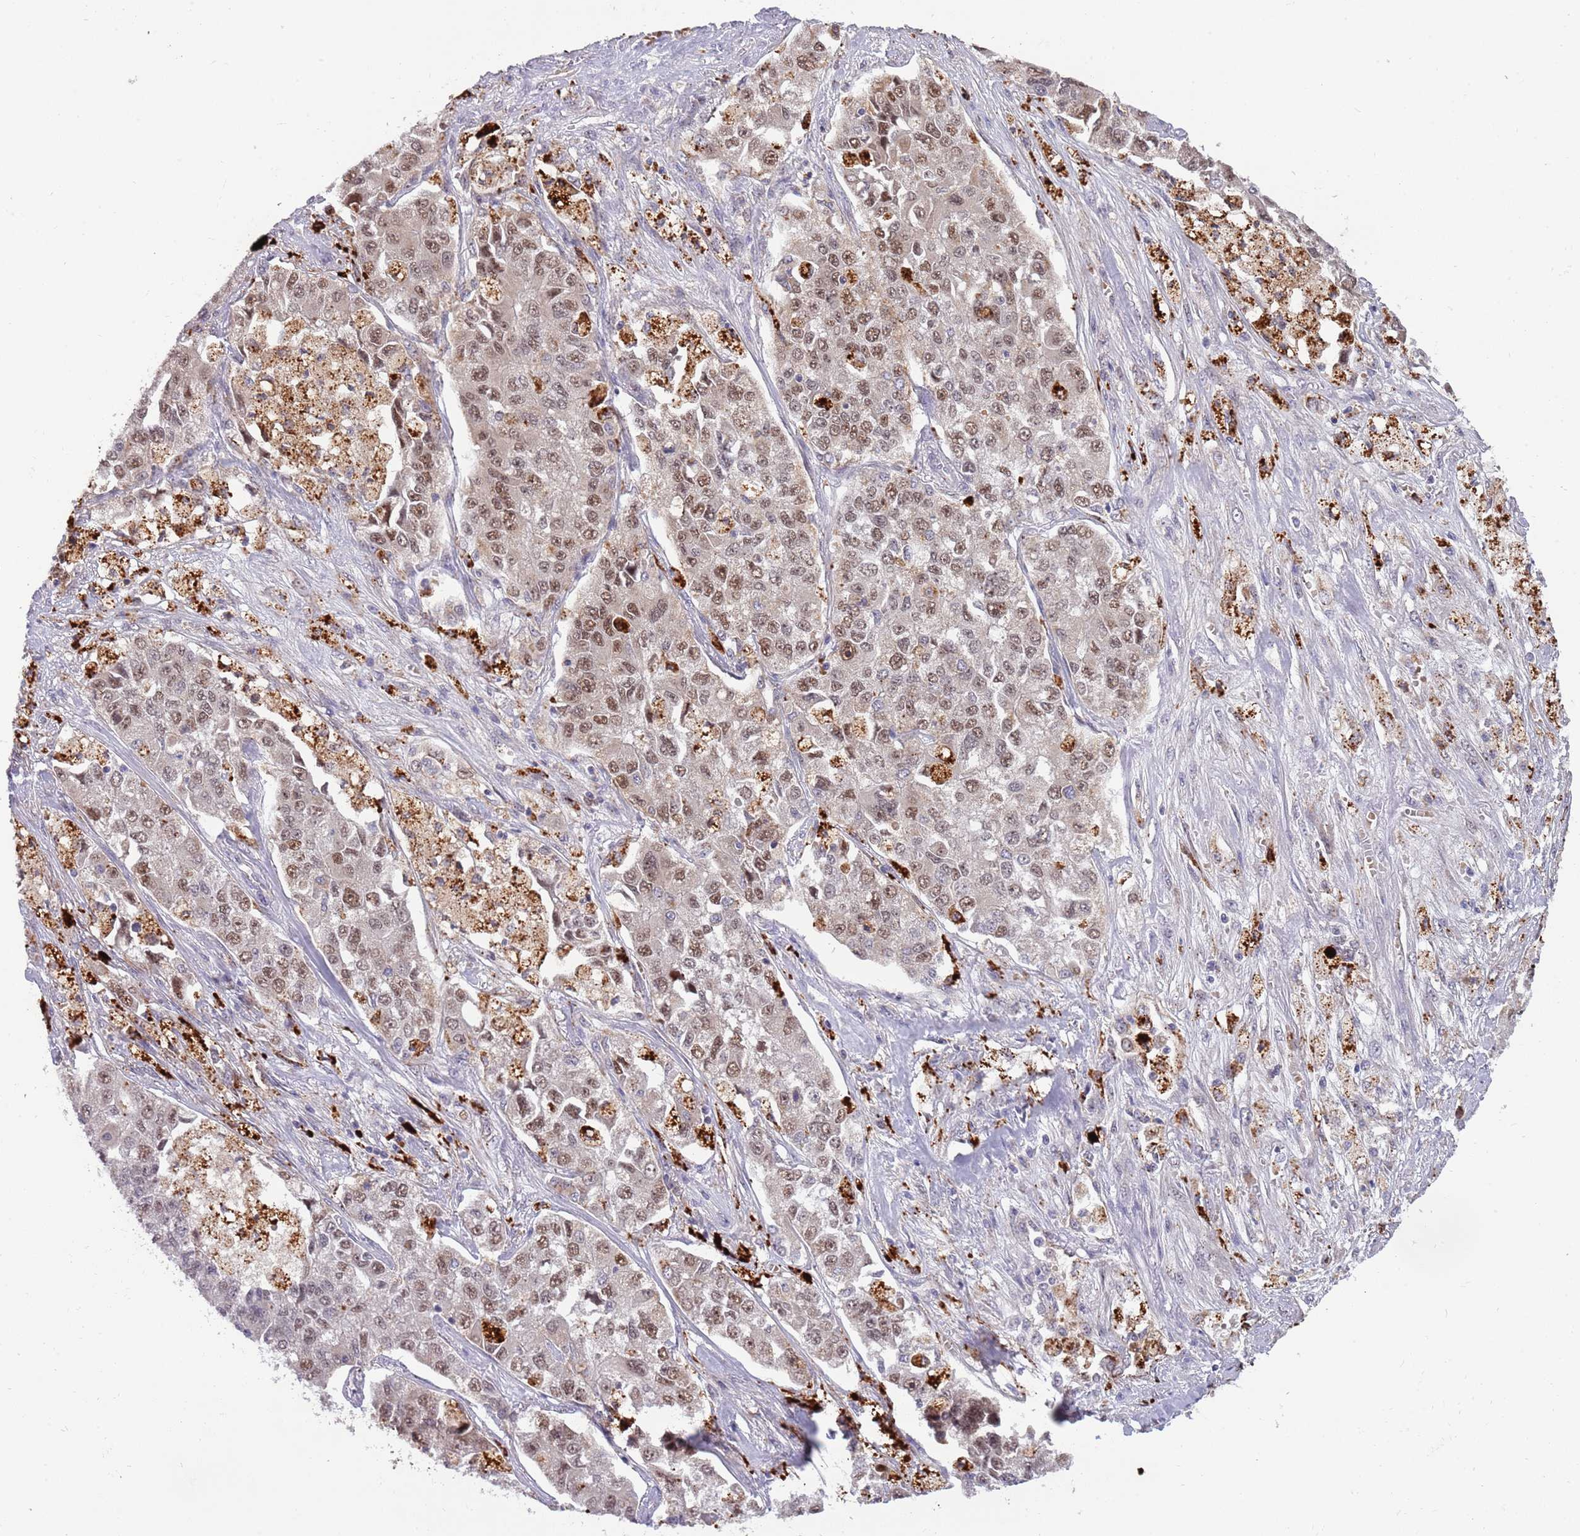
{"staining": {"intensity": "moderate", "quantity": ">75%", "location": "nuclear"}, "tissue": "lung cancer", "cell_type": "Tumor cells", "image_type": "cancer", "snomed": [{"axis": "morphology", "description": "Adenocarcinoma, NOS"}, {"axis": "topography", "description": "Lung"}], "caption": "Protein expression analysis of lung adenocarcinoma displays moderate nuclear staining in about >75% of tumor cells. (IHC, brightfield microscopy, high magnification).", "gene": "TRIM27", "patient": {"sex": "male", "age": 49}}